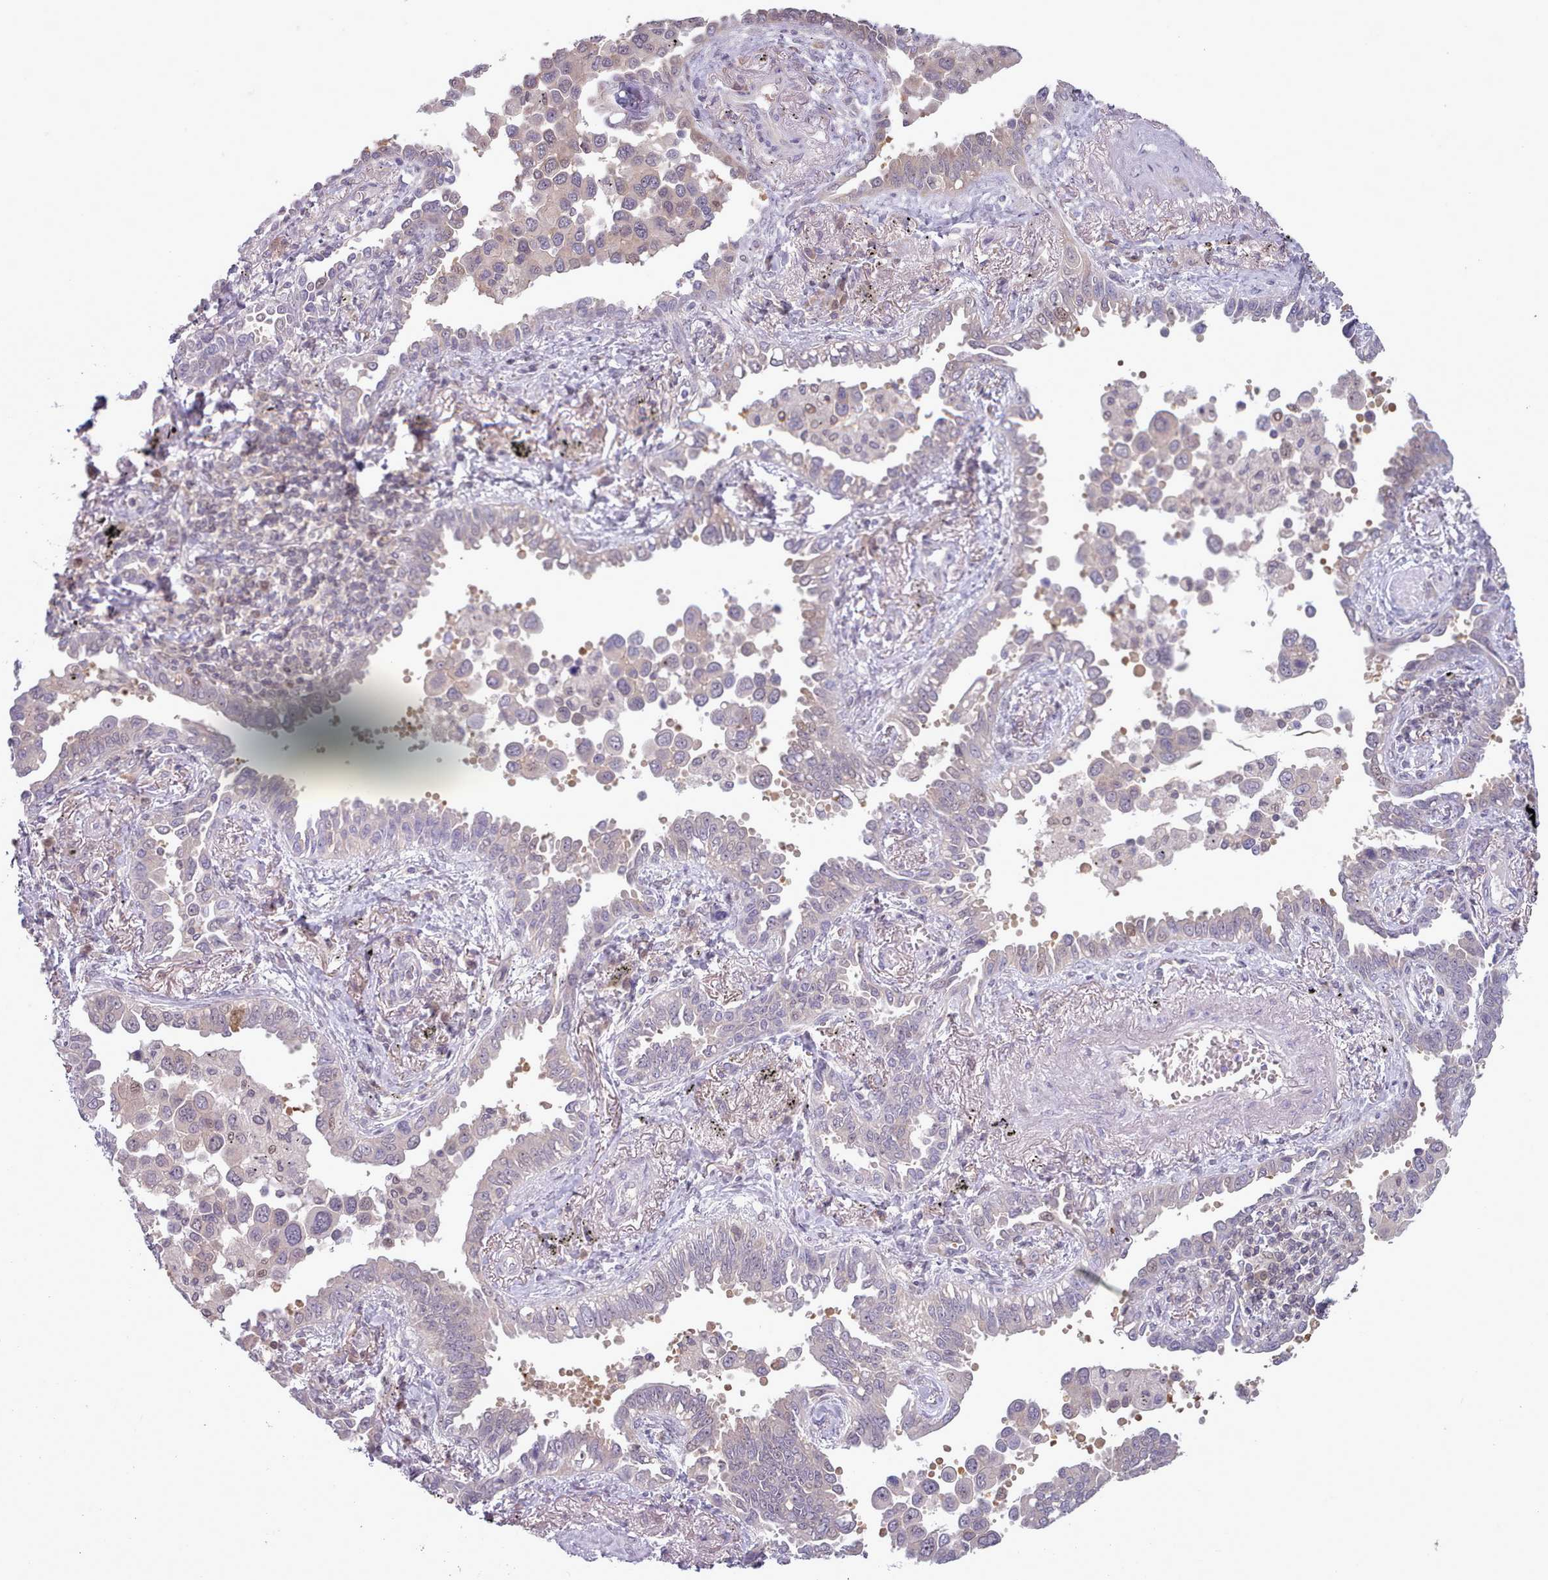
{"staining": {"intensity": "negative", "quantity": "none", "location": "none"}, "tissue": "lung cancer", "cell_type": "Tumor cells", "image_type": "cancer", "snomed": [{"axis": "morphology", "description": "Adenocarcinoma, NOS"}, {"axis": "topography", "description": "Lung"}], "caption": "This is an immunohistochemistry micrograph of adenocarcinoma (lung). There is no staining in tumor cells.", "gene": "CLNS1A", "patient": {"sex": "male", "age": 67}}